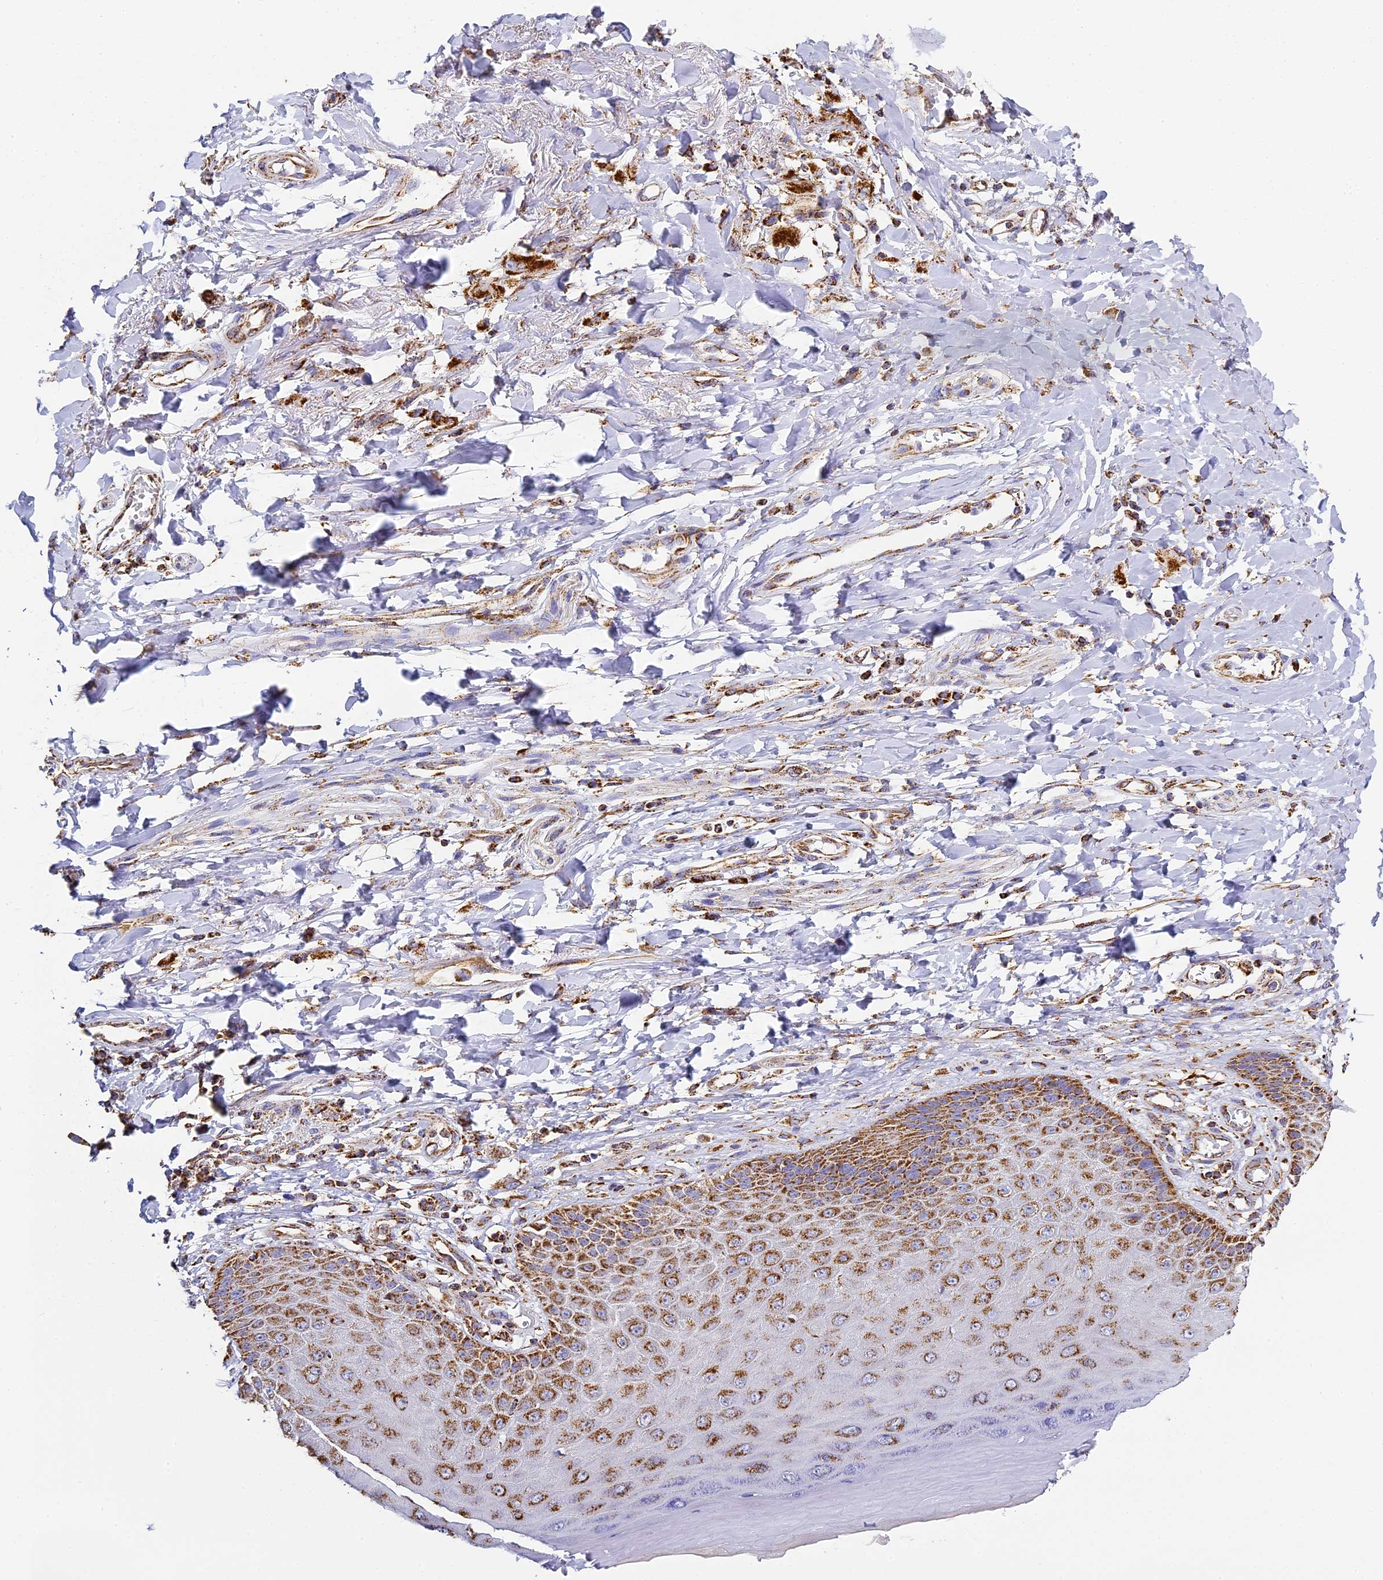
{"staining": {"intensity": "strong", "quantity": ">75%", "location": "cytoplasmic/membranous"}, "tissue": "skin", "cell_type": "Epidermal cells", "image_type": "normal", "snomed": [{"axis": "morphology", "description": "Normal tissue, NOS"}, {"axis": "topography", "description": "Anal"}], "caption": "This photomicrograph demonstrates immunohistochemistry staining of benign human skin, with high strong cytoplasmic/membranous staining in about >75% of epidermal cells.", "gene": "STK17A", "patient": {"sex": "male", "age": 78}}